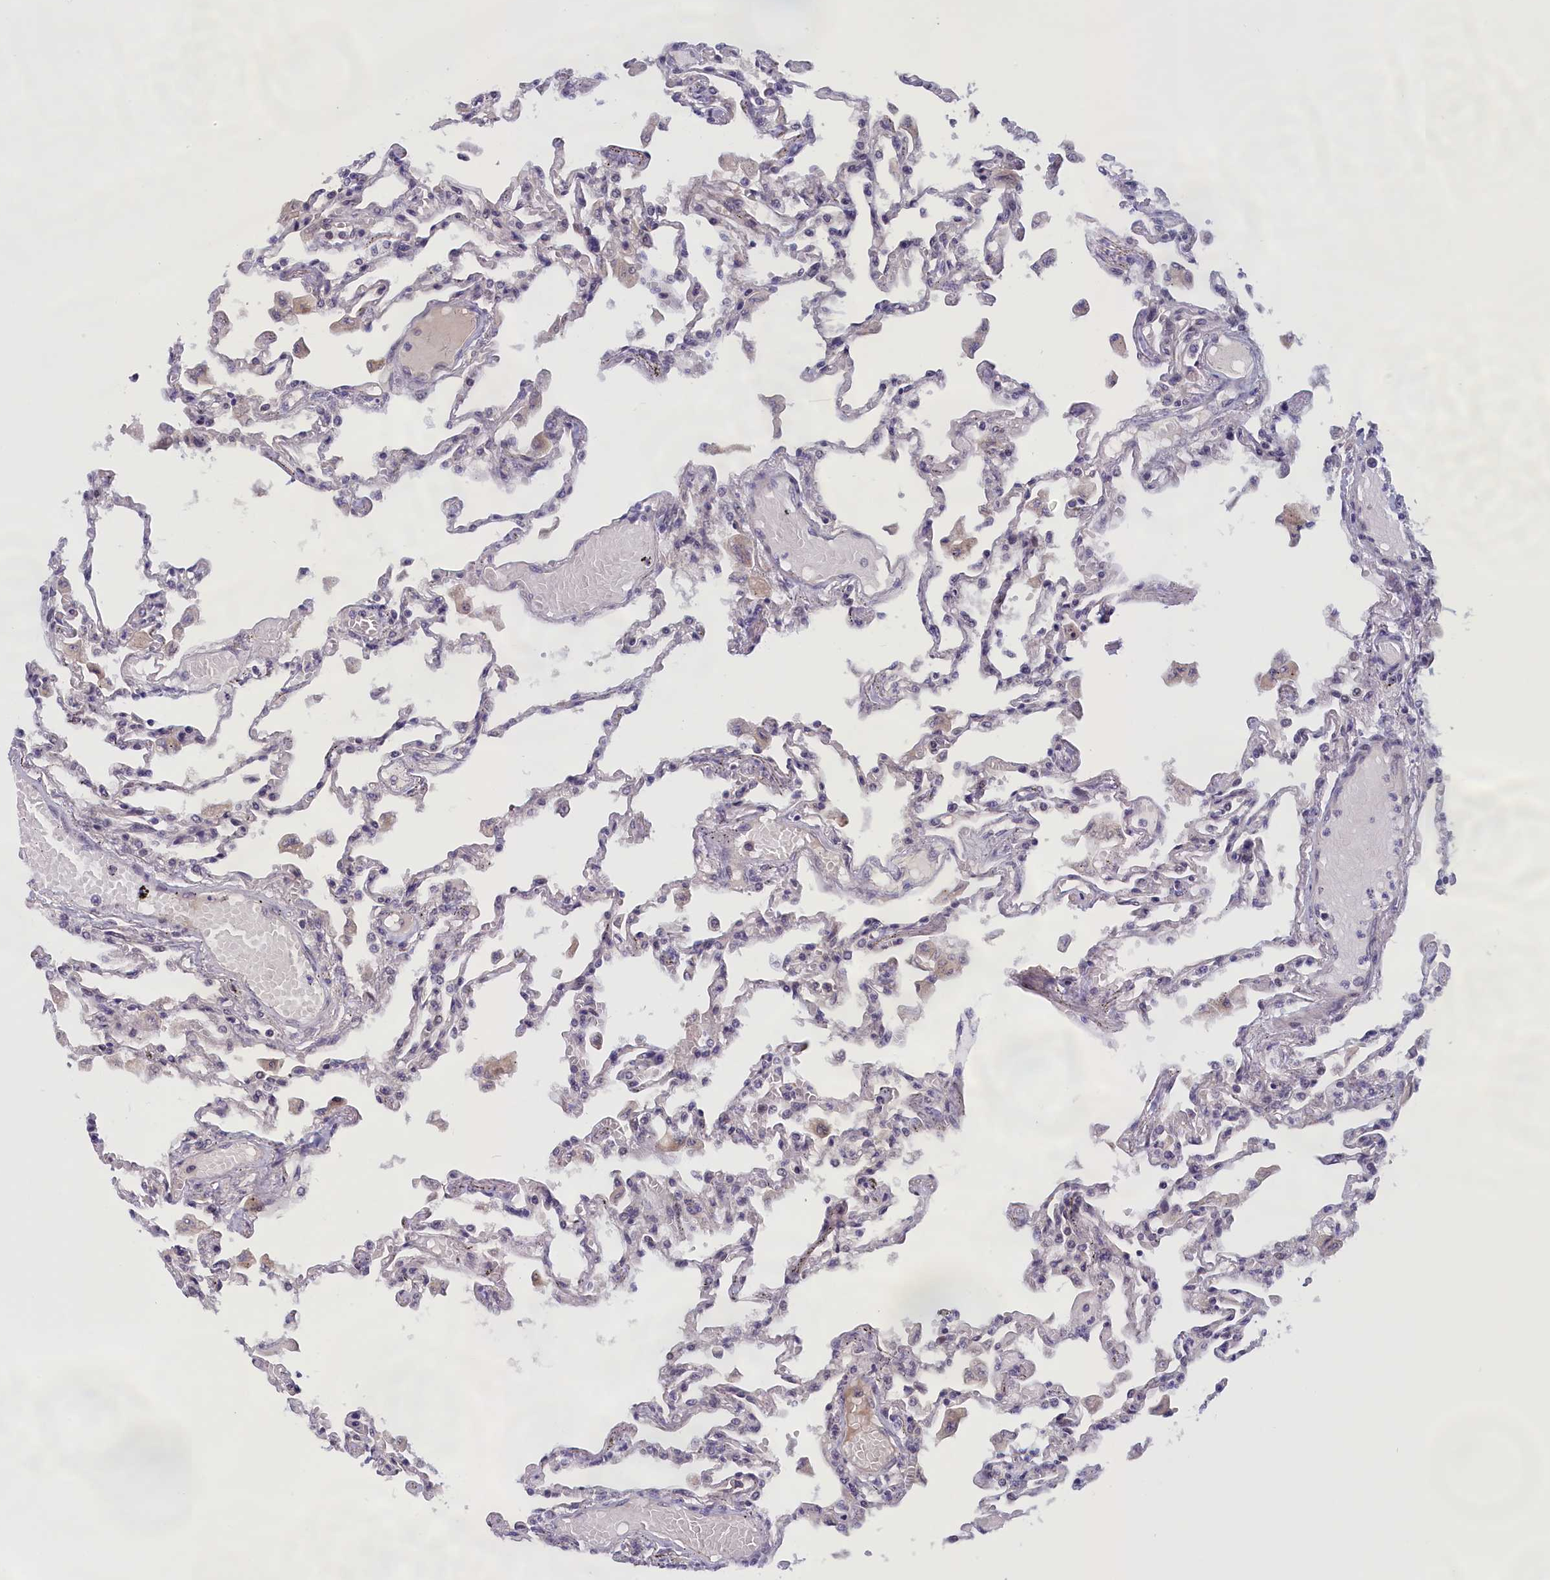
{"staining": {"intensity": "weak", "quantity": "25%-75%", "location": "nuclear"}, "tissue": "lung", "cell_type": "Alveolar cells", "image_type": "normal", "snomed": [{"axis": "morphology", "description": "Normal tissue, NOS"}, {"axis": "topography", "description": "Bronchus"}, {"axis": "topography", "description": "Lung"}], "caption": "IHC of normal human lung shows low levels of weak nuclear staining in approximately 25%-75% of alveolar cells.", "gene": "IGFALS", "patient": {"sex": "female", "age": 49}}